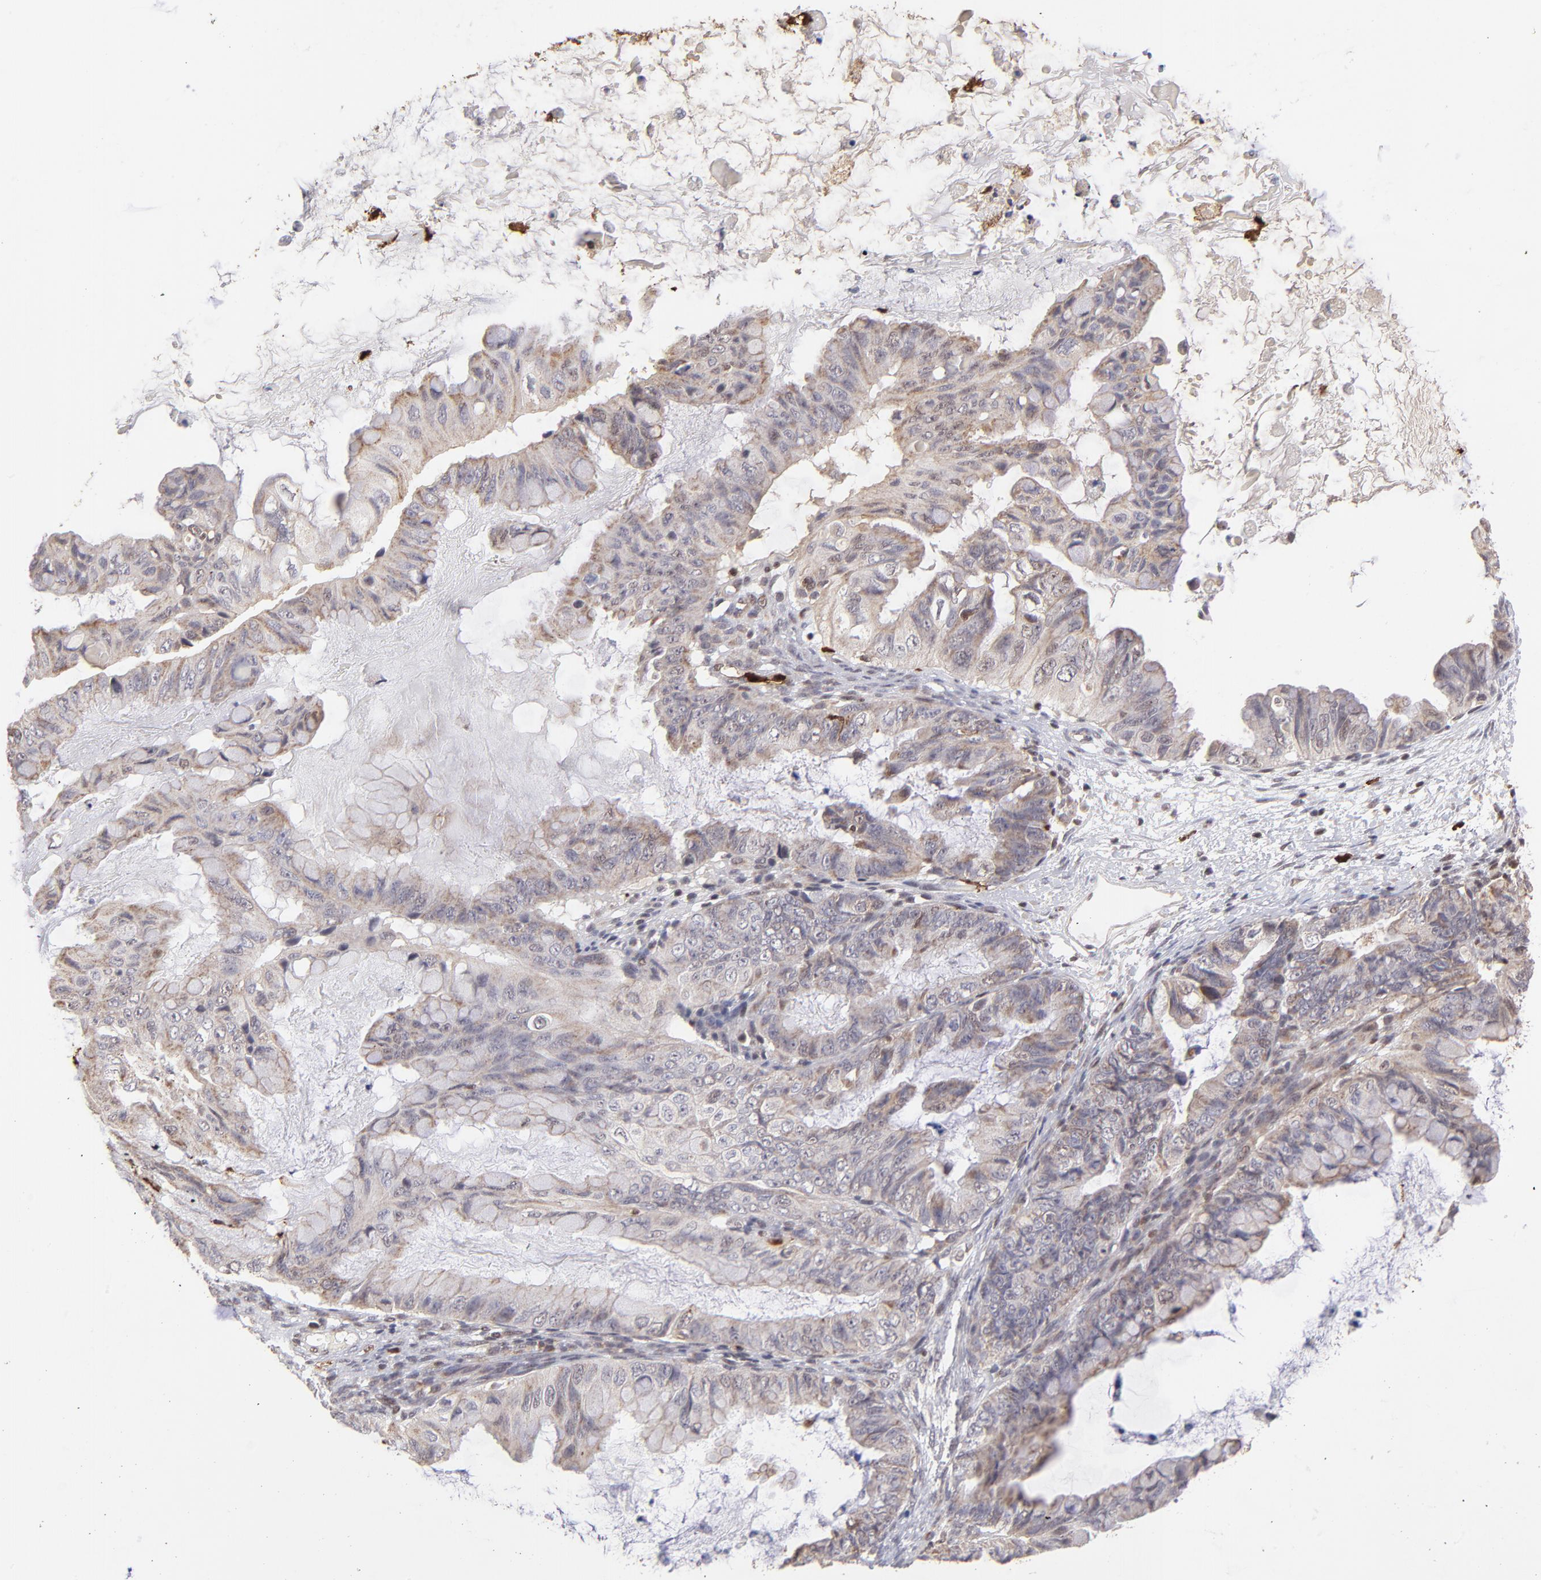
{"staining": {"intensity": "moderate", "quantity": ">75%", "location": "cytoplasmic/membranous"}, "tissue": "ovarian cancer", "cell_type": "Tumor cells", "image_type": "cancer", "snomed": [{"axis": "morphology", "description": "Cystadenocarcinoma, mucinous, NOS"}, {"axis": "topography", "description": "Ovary"}], "caption": "Ovarian cancer stained with a protein marker shows moderate staining in tumor cells.", "gene": "ZFX", "patient": {"sex": "female", "age": 36}}